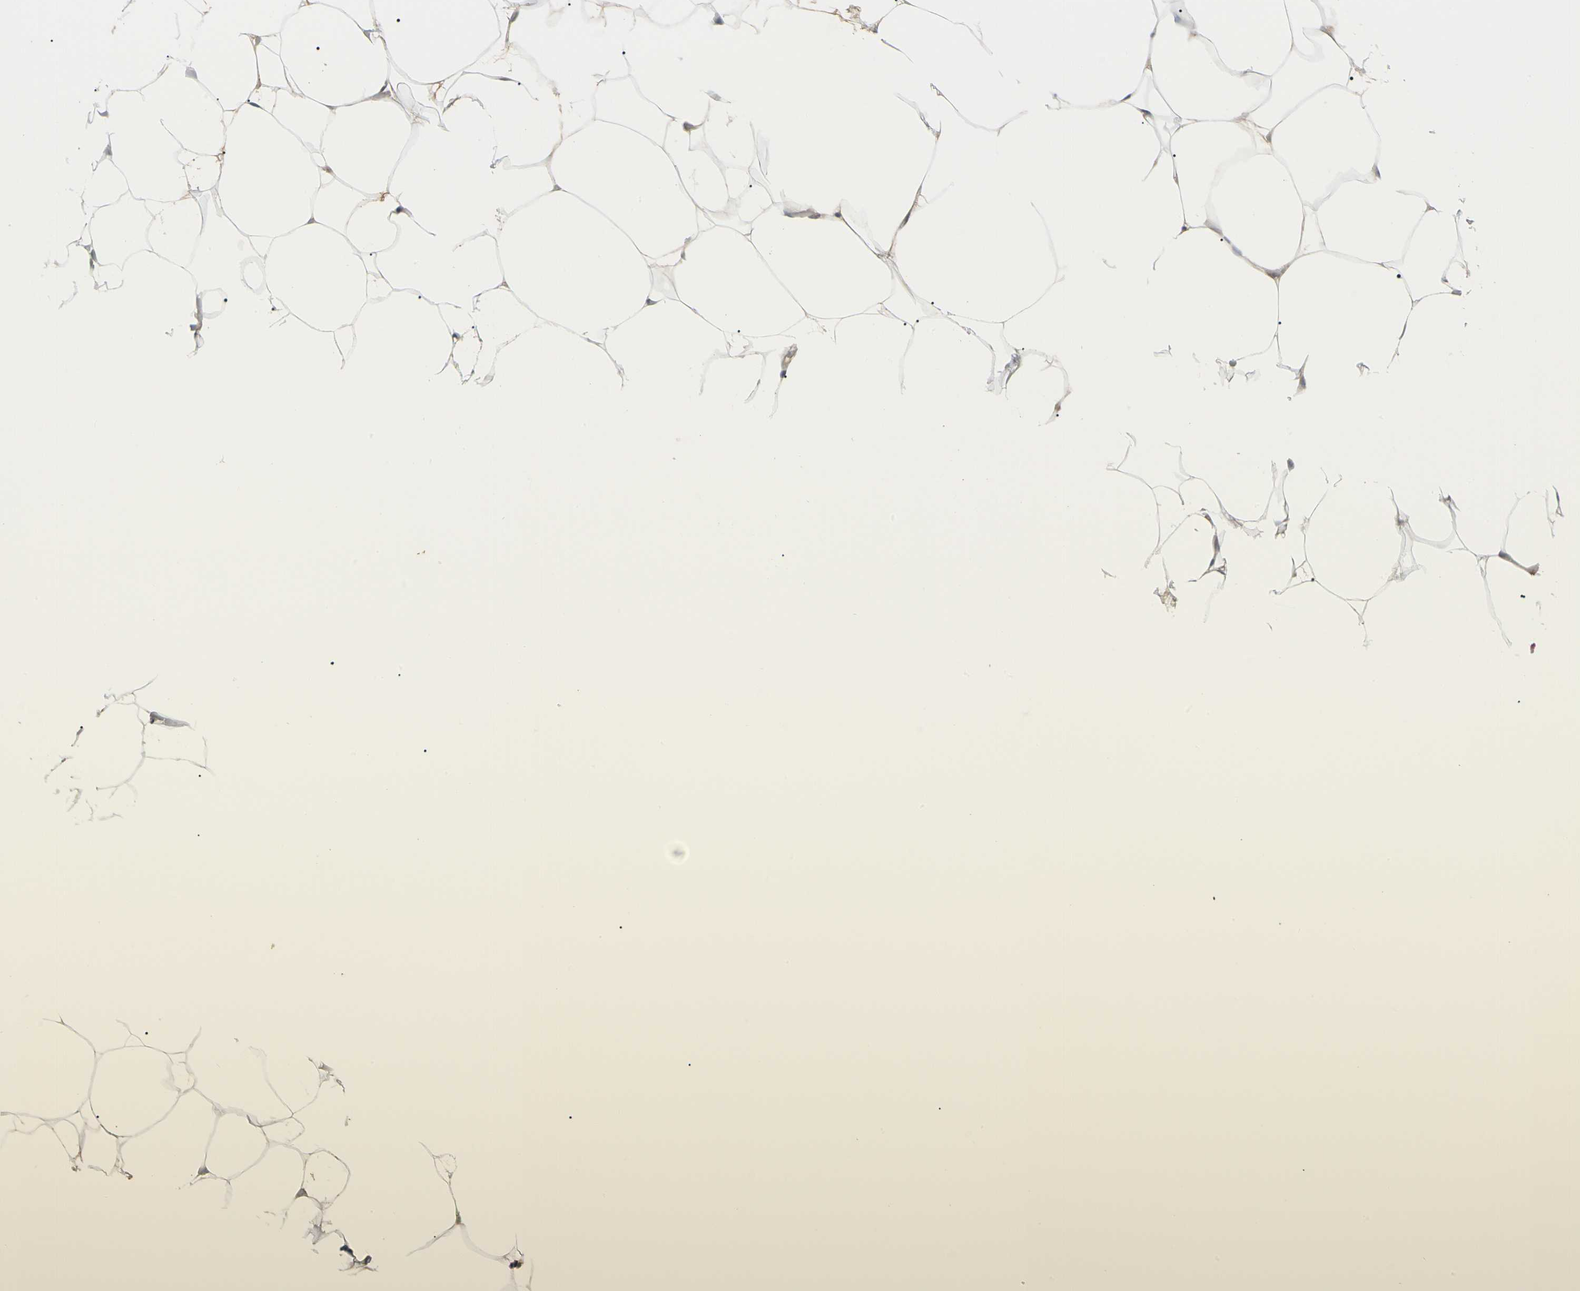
{"staining": {"intensity": "negative", "quantity": "none", "location": "none"}, "tissue": "adipose tissue", "cell_type": "Adipocytes", "image_type": "normal", "snomed": [{"axis": "morphology", "description": "Normal tissue, NOS"}, {"axis": "topography", "description": "Breast"}, {"axis": "topography", "description": "Adipose tissue"}], "caption": "Photomicrograph shows no significant protein positivity in adipocytes of unremarkable adipose tissue.", "gene": "F2R", "patient": {"sex": "female", "age": 25}}